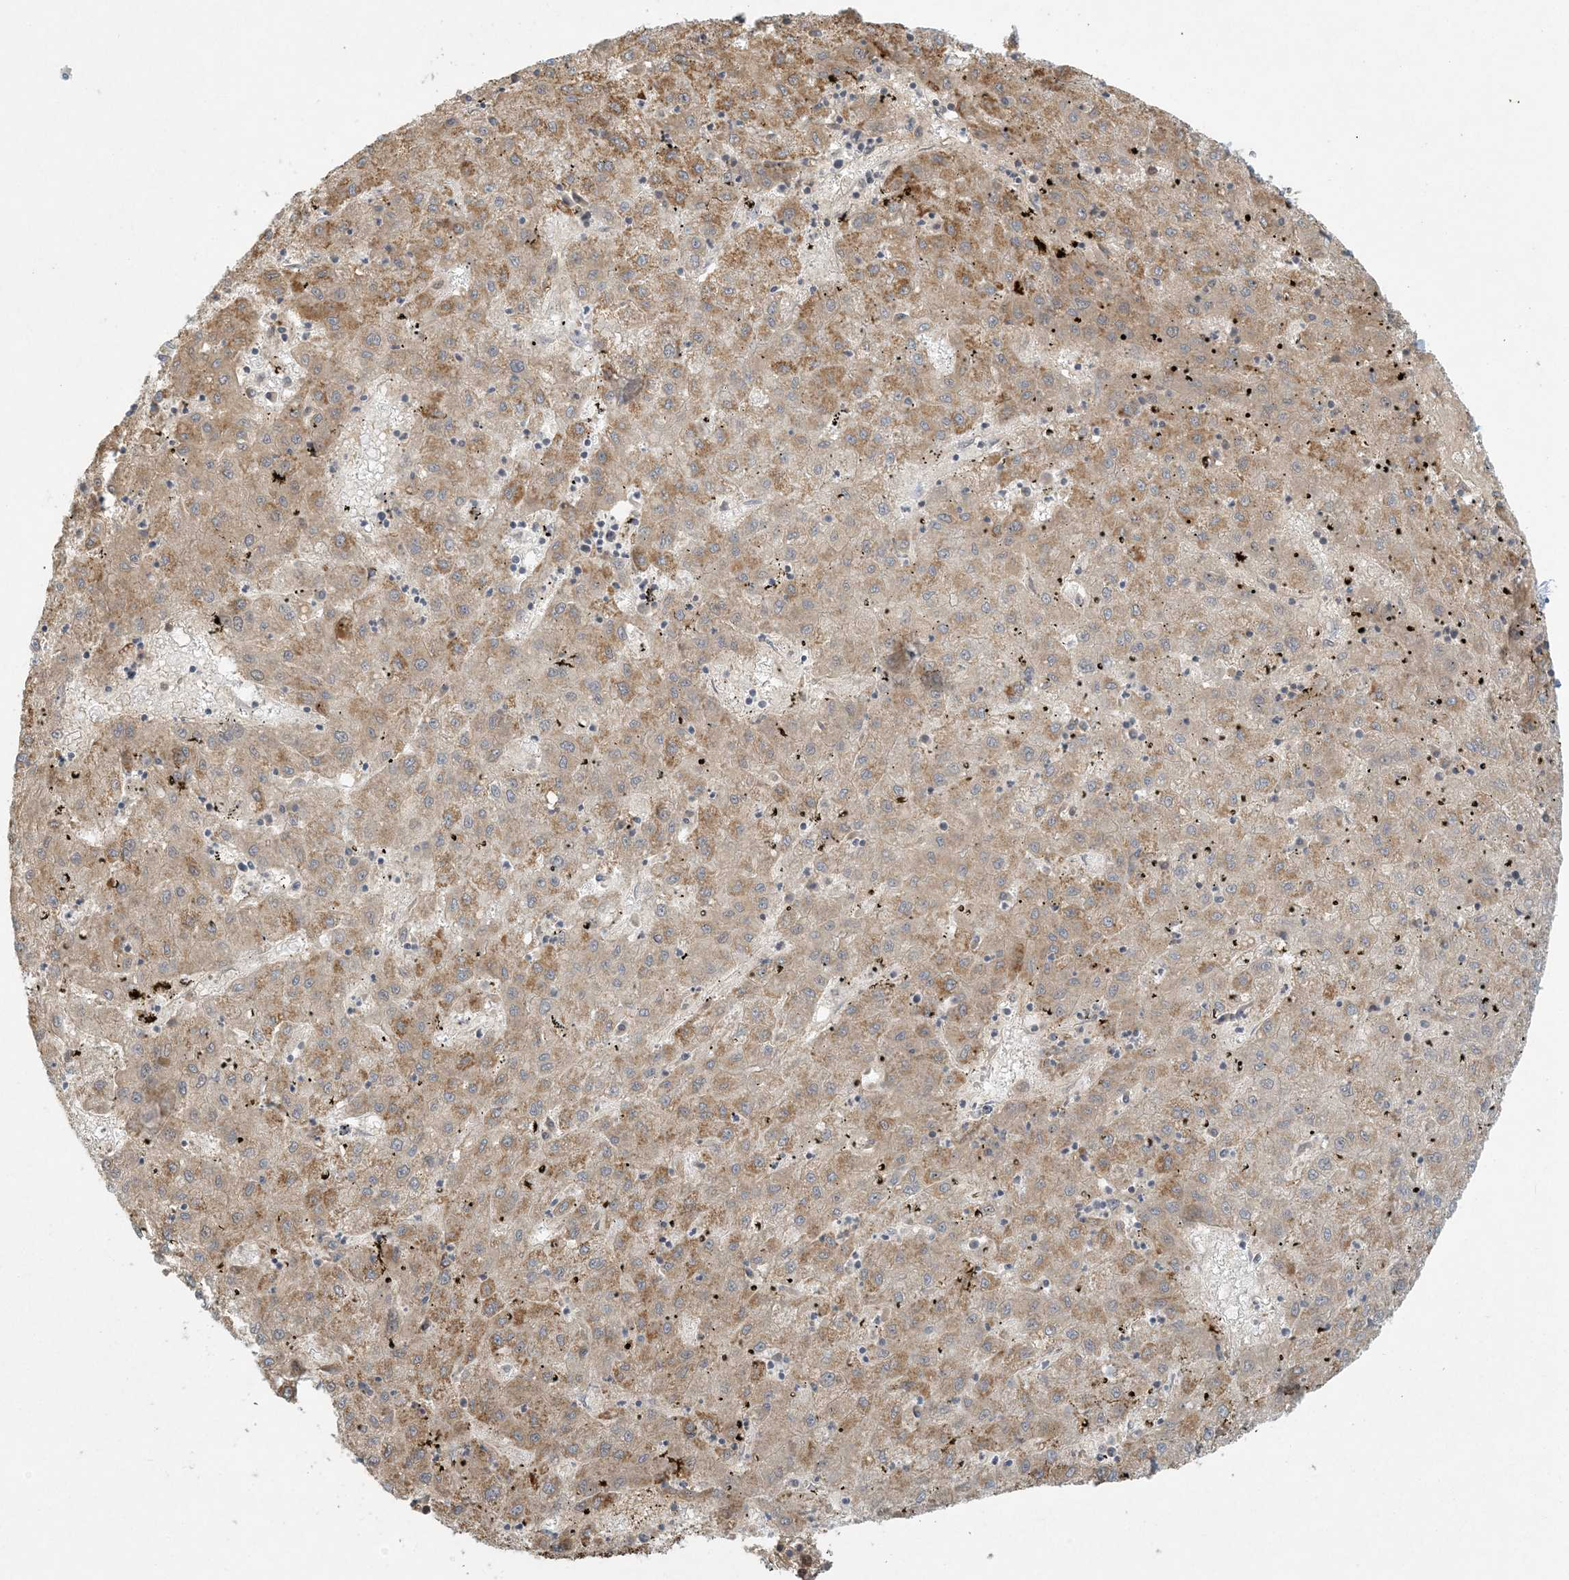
{"staining": {"intensity": "moderate", "quantity": "25%-75%", "location": "cytoplasmic/membranous"}, "tissue": "liver cancer", "cell_type": "Tumor cells", "image_type": "cancer", "snomed": [{"axis": "morphology", "description": "Carcinoma, Hepatocellular, NOS"}, {"axis": "topography", "description": "Liver"}], "caption": "Tumor cells display medium levels of moderate cytoplasmic/membranous staining in about 25%-75% of cells in liver hepatocellular carcinoma.", "gene": "CTDNEP1", "patient": {"sex": "male", "age": 72}}